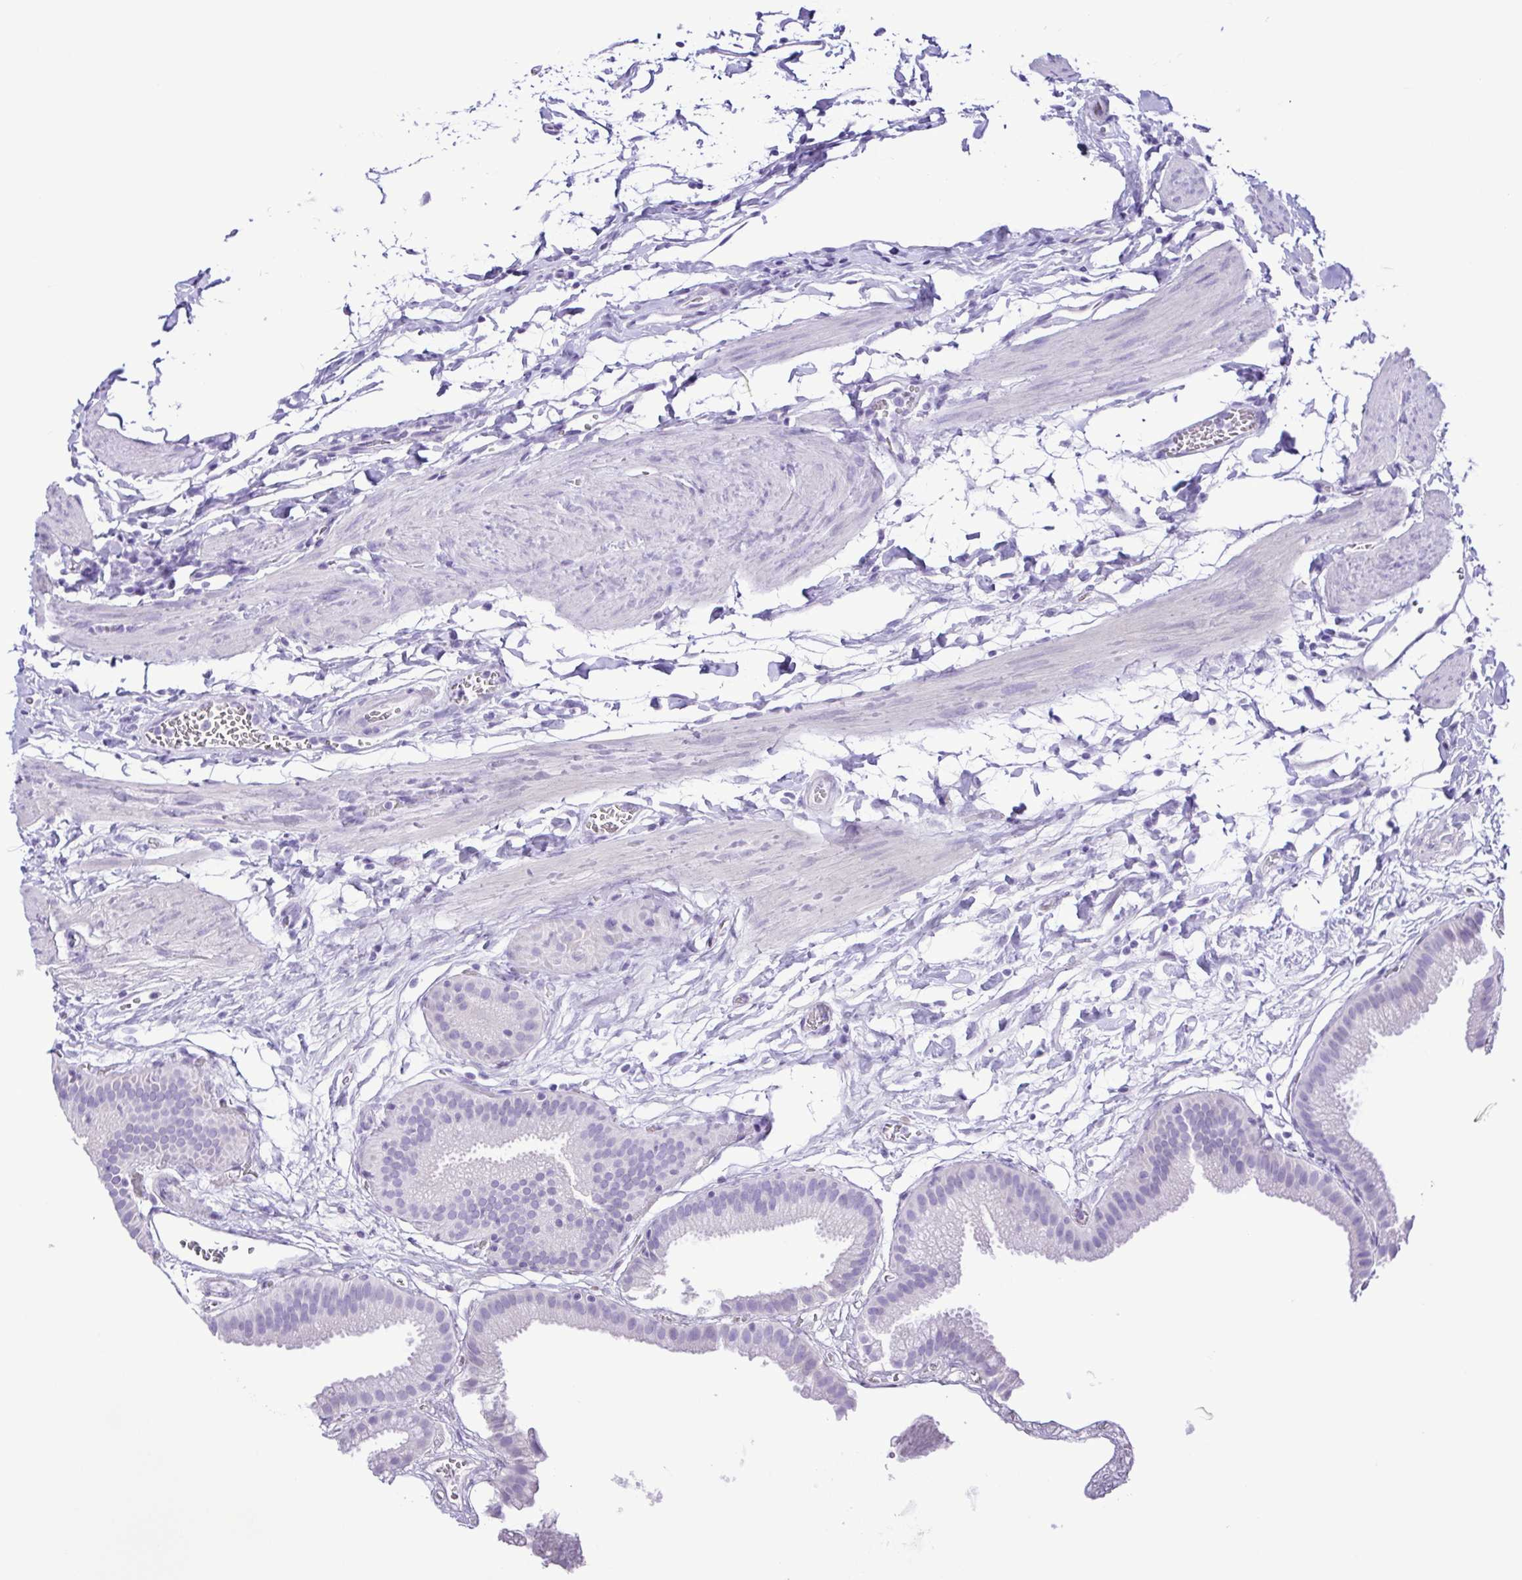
{"staining": {"intensity": "negative", "quantity": "none", "location": "none"}, "tissue": "gallbladder", "cell_type": "Glandular cells", "image_type": "normal", "snomed": [{"axis": "morphology", "description": "Normal tissue, NOS"}, {"axis": "topography", "description": "Gallbladder"}], "caption": "High magnification brightfield microscopy of unremarkable gallbladder stained with DAB (3,3'-diaminobenzidine) (brown) and counterstained with hematoxylin (blue): glandular cells show no significant staining.", "gene": "CASP14", "patient": {"sex": "female", "age": 63}}